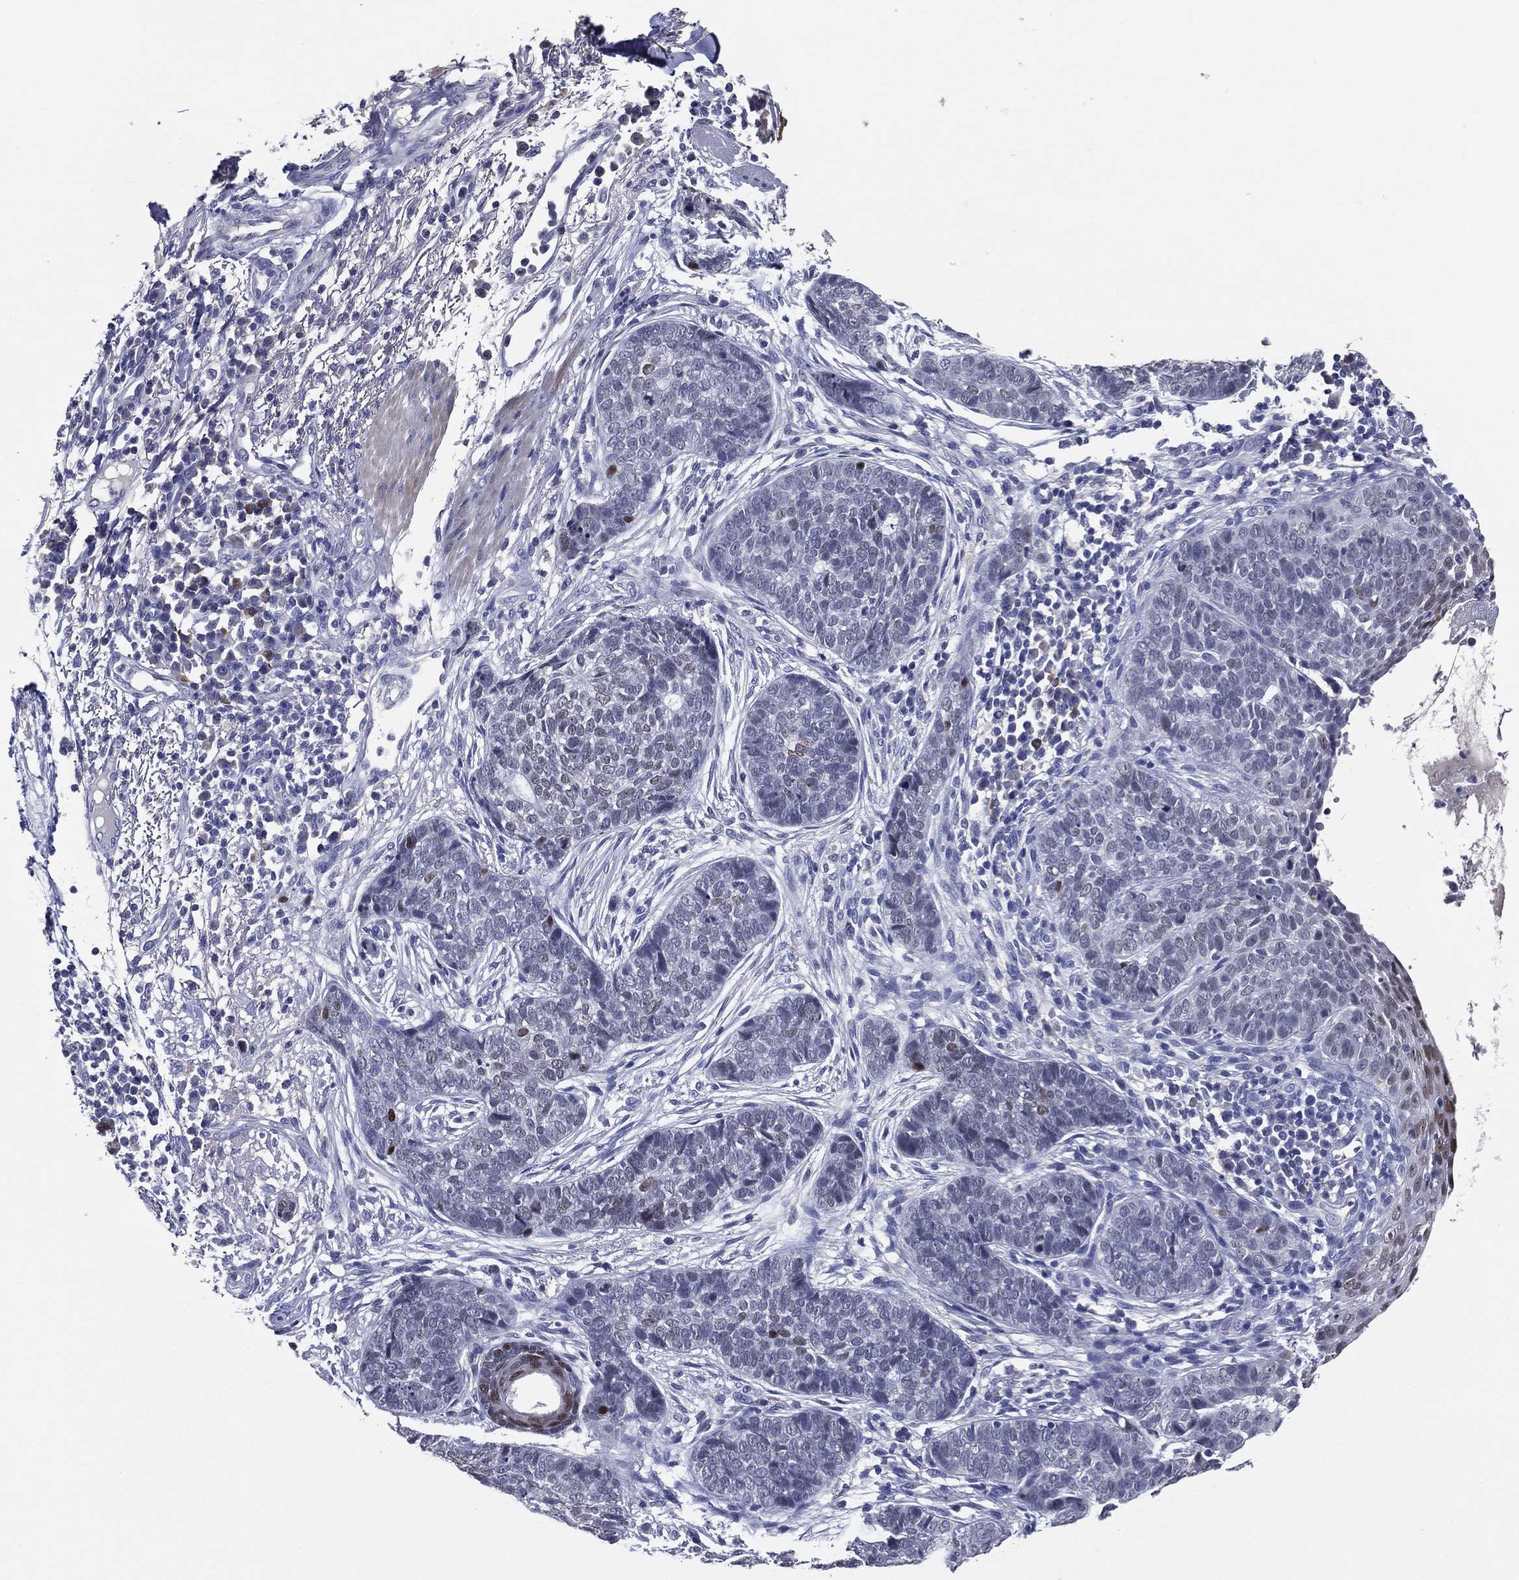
{"staining": {"intensity": "moderate", "quantity": "25%-75%", "location": "nuclear"}, "tissue": "skin cancer", "cell_type": "Tumor cells", "image_type": "cancer", "snomed": [{"axis": "morphology", "description": "Squamous cell carcinoma, NOS"}, {"axis": "topography", "description": "Skin"}], "caption": "A histopathology image showing moderate nuclear expression in approximately 25%-75% of tumor cells in skin cancer (squamous cell carcinoma), as visualized by brown immunohistochemical staining.", "gene": "TFAP2A", "patient": {"sex": "male", "age": 88}}